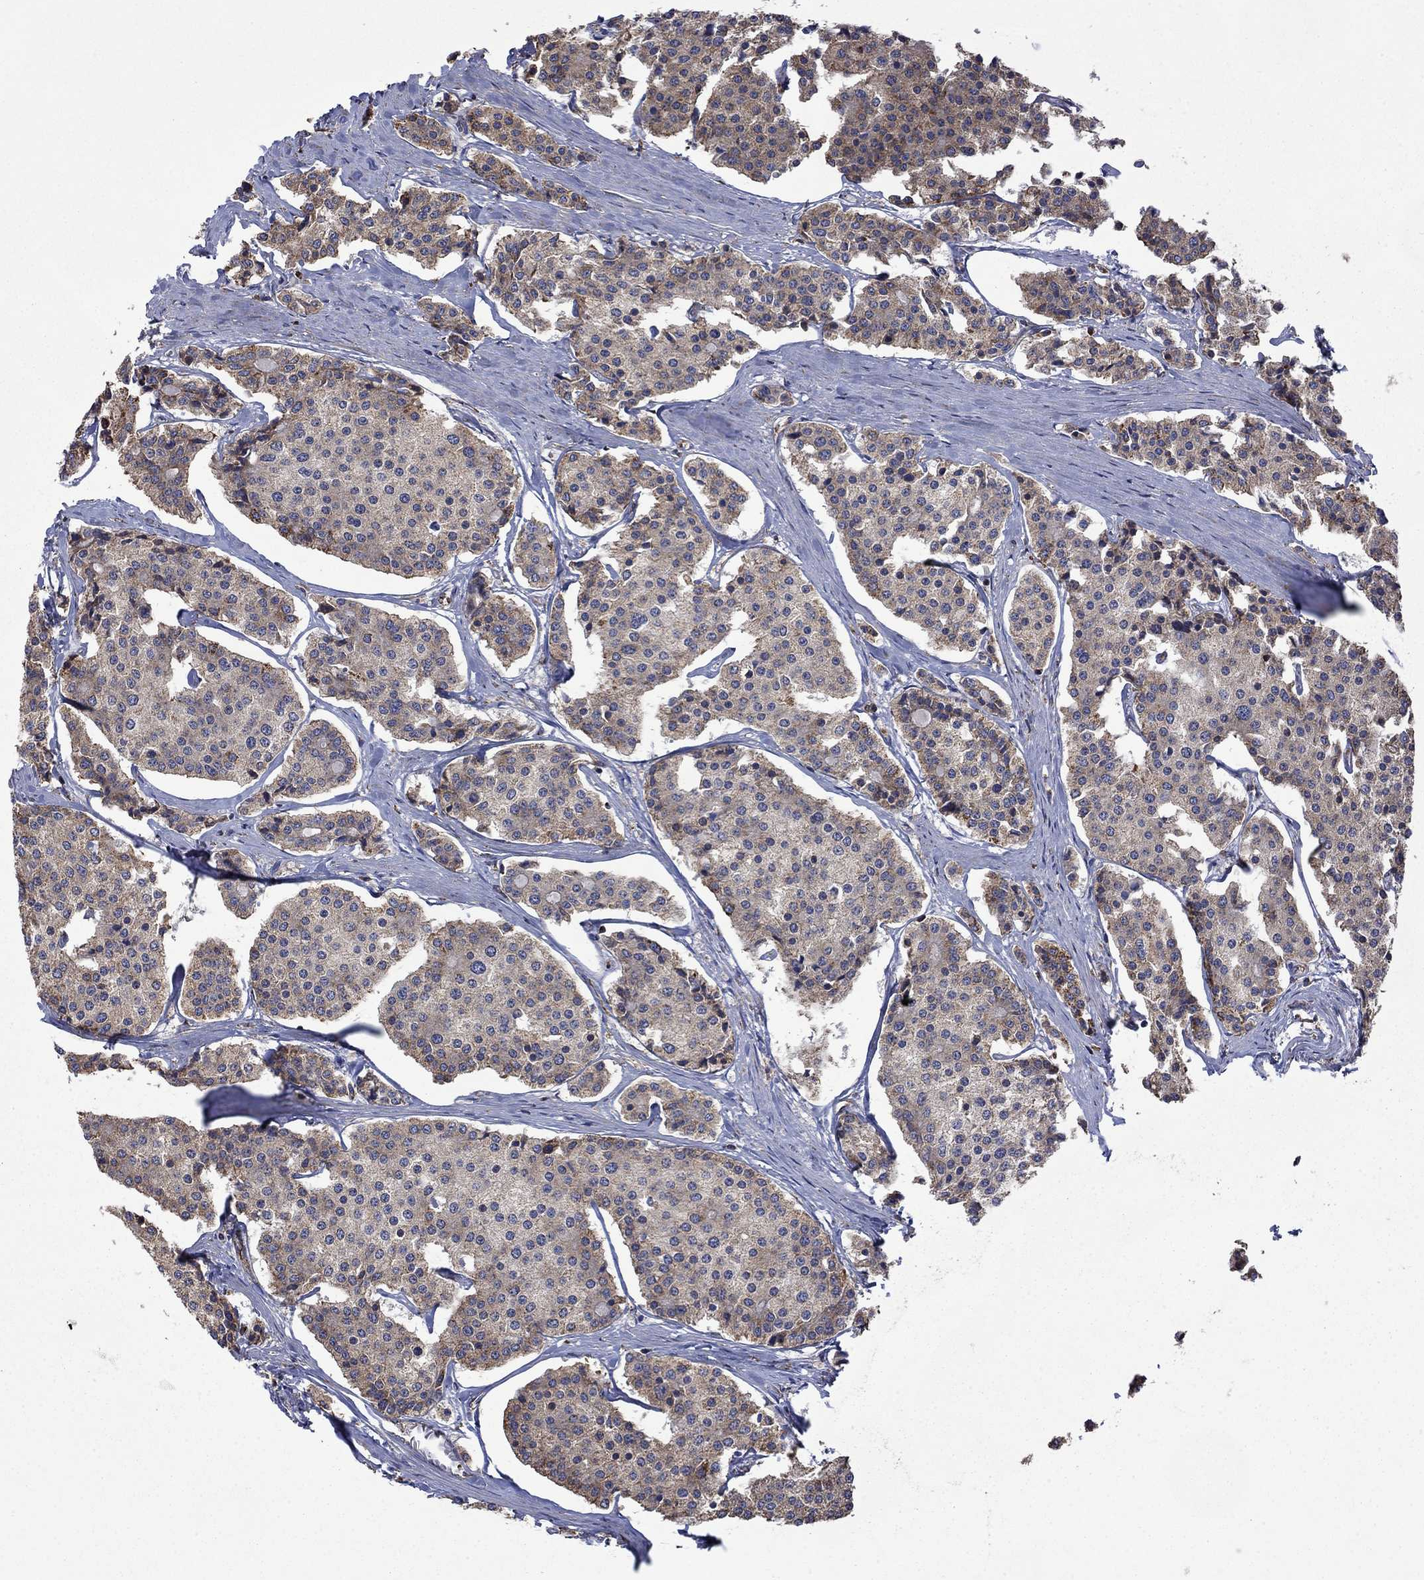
{"staining": {"intensity": "weak", "quantity": ">75%", "location": "cytoplasmic/membranous"}, "tissue": "carcinoid", "cell_type": "Tumor cells", "image_type": "cancer", "snomed": [{"axis": "morphology", "description": "Carcinoid, malignant, NOS"}, {"axis": "topography", "description": "Small intestine"}], "caption": "Immunohistochemical staining of human carcinoid (malignant) demonstrates weak cytoplasmic/membranous protein positivity in about >75% of tumor cells. (DAB = brown stain, brightfield microscopy at high magnification).", "gene": "FURIN", "patient": {"sex": "female", "age": 65}}